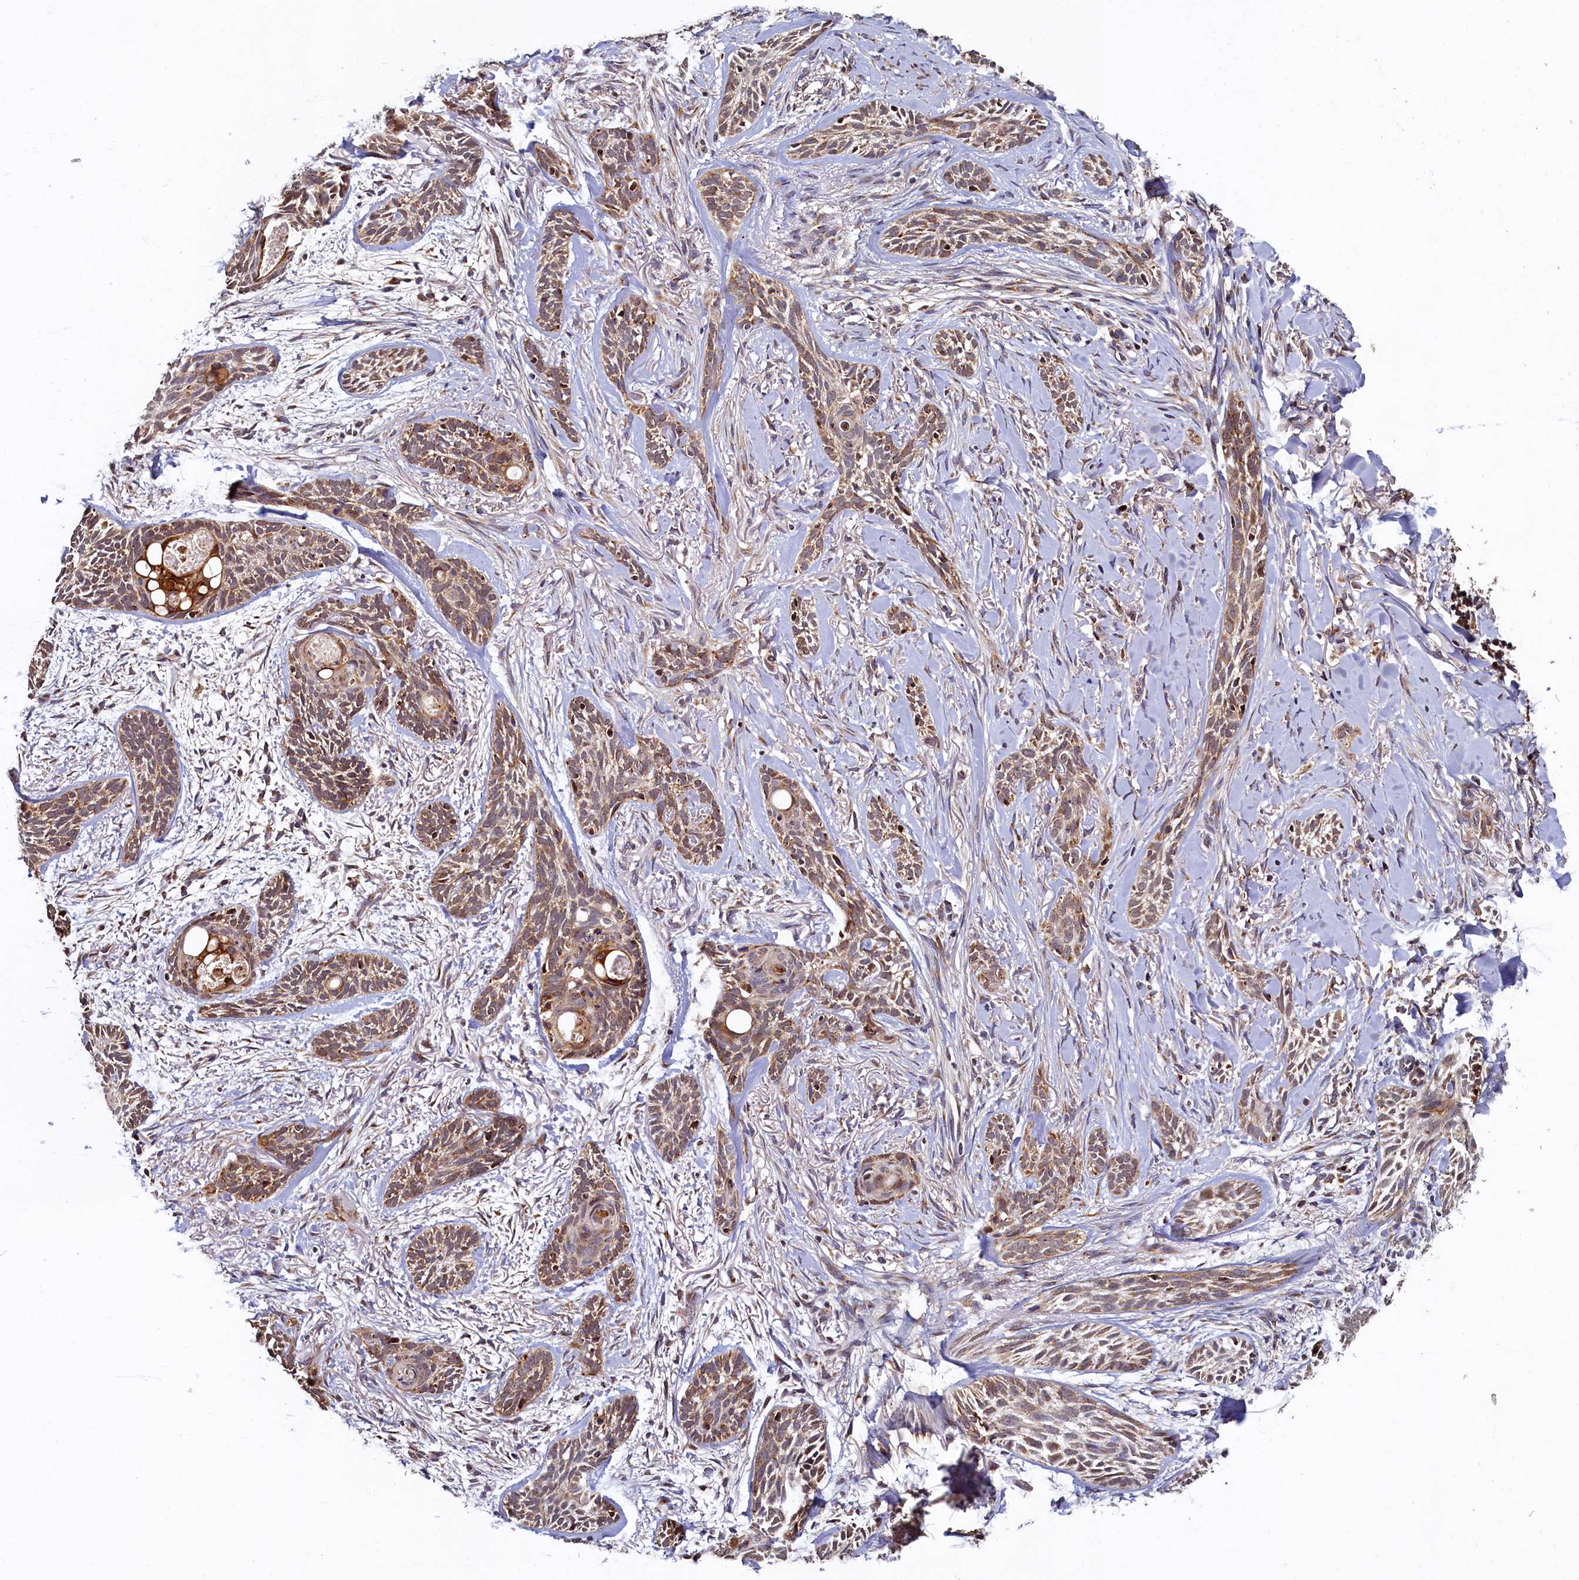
{"staining": {"intensity": "moderate", "quantity": ">75%", "location": "cytoplasmic/membranous"}, "tissue": "skin cancer", "cell_type": "Tumor cells", "image_type": "cancer", "snomed": [{"axis": "morphology", "description": "Basal cell carcinoma"}, {"axis": "topography", "description": "Skin"}], "caption": "The histopathology image reveals immunohistochemical staining of basal cell carcinoma (skin). There is moderate cytoplasmic/membranous expression is identified in approximately >75% of tumor cells. The staining was performed using DAB (3,3'-diaminobenzidine) to visualize the protein expression in brown, while the nuclei were stained in blue with hematoxylin (Magnification: 20x).", "gene": "NCKAP5L", "patient": {"sex": "female", "age": 59}}